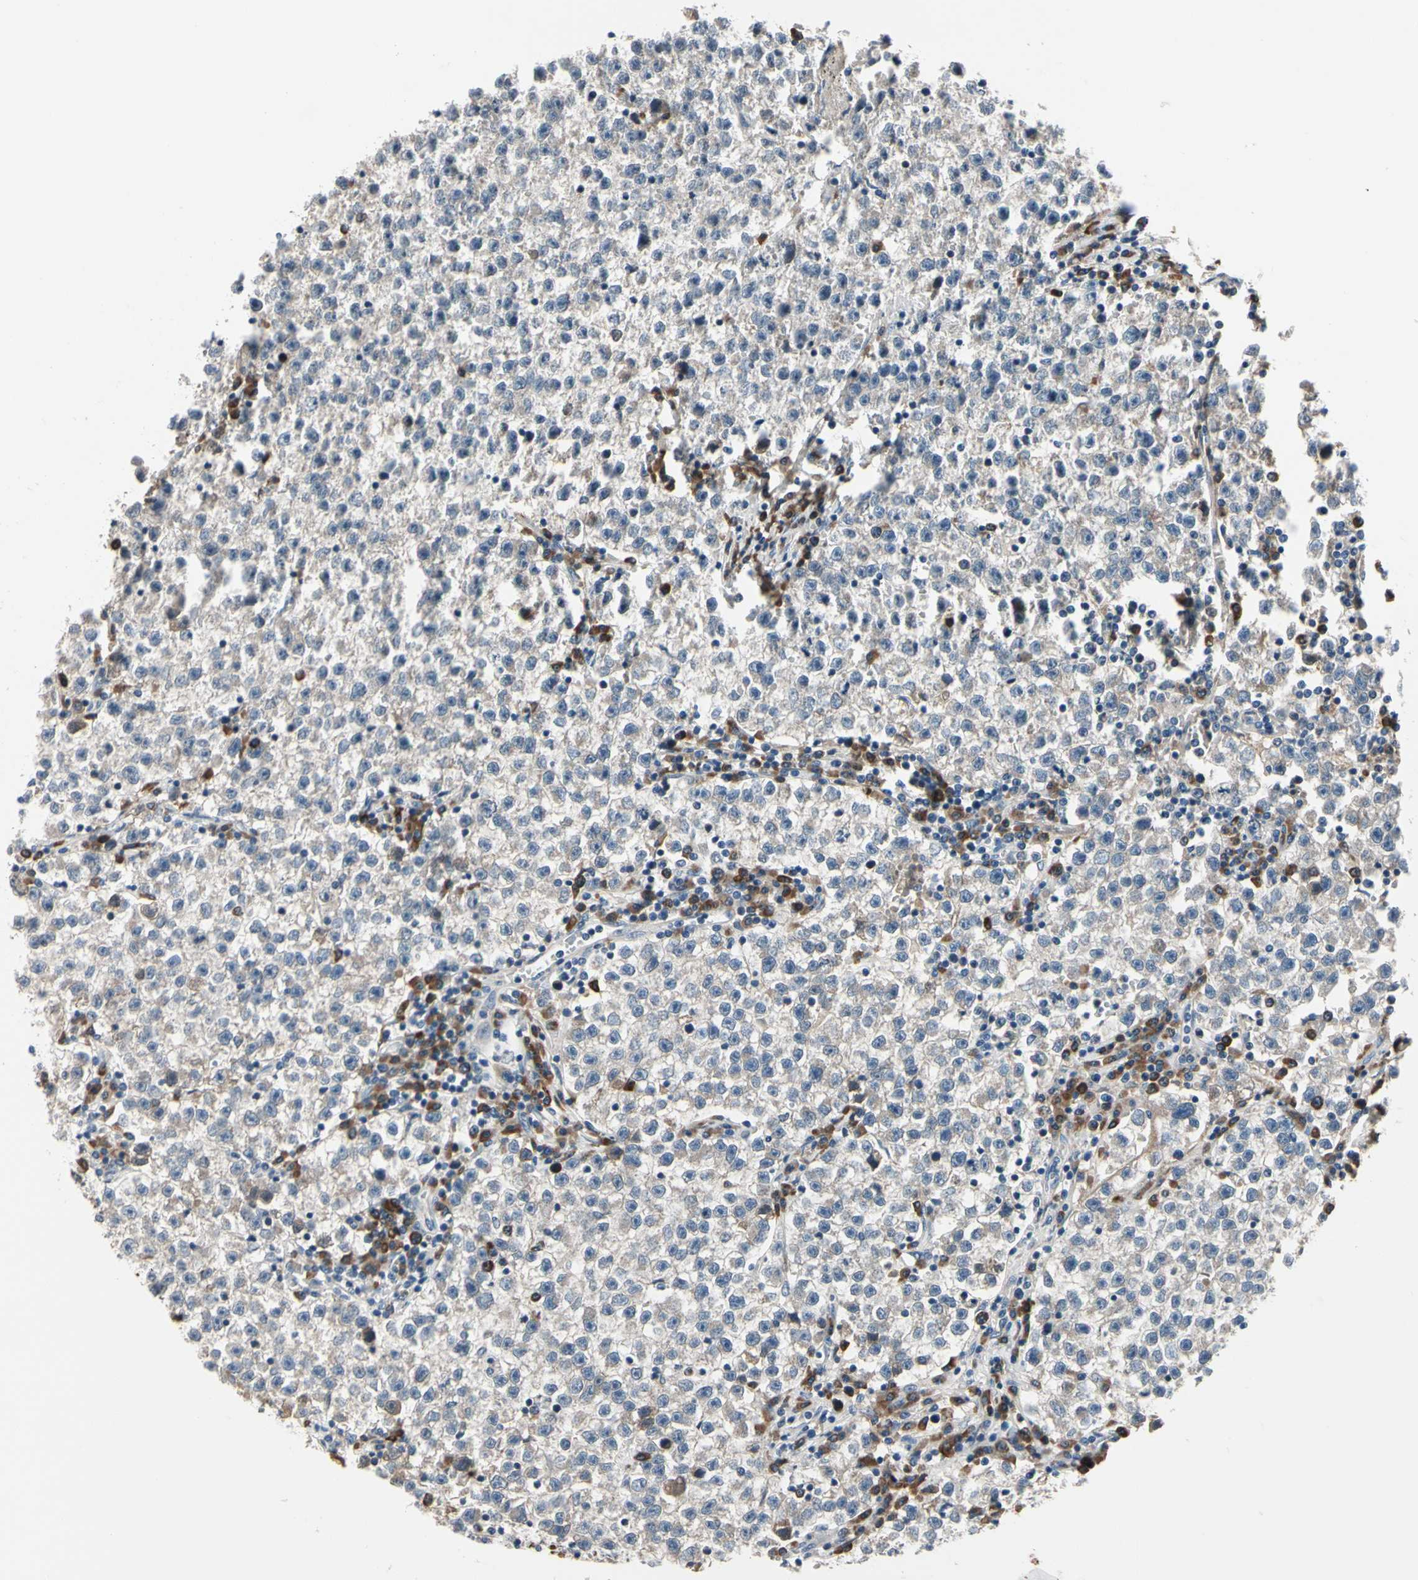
{"staining": {"intensity": "weak", "quantity": "25%-75%", "location": "cytoplasmic/membranous"}, "tissue": "testis cancer", "cell_type": "Tumor cells", "image_type": "cancer", "snomed": [{"axis": "morphology", "description": "Seminoma, NOS"}, {"axis": "topography", "description": "Testis"}], "caption": "Testis cancer stained for a protein (brown) displays weak cytoplasmic/membranous positive positivity in about 25%-75% of tumor cells.", "gene": "SELENOK", "patient": {"sex": "male", "age": 22}}